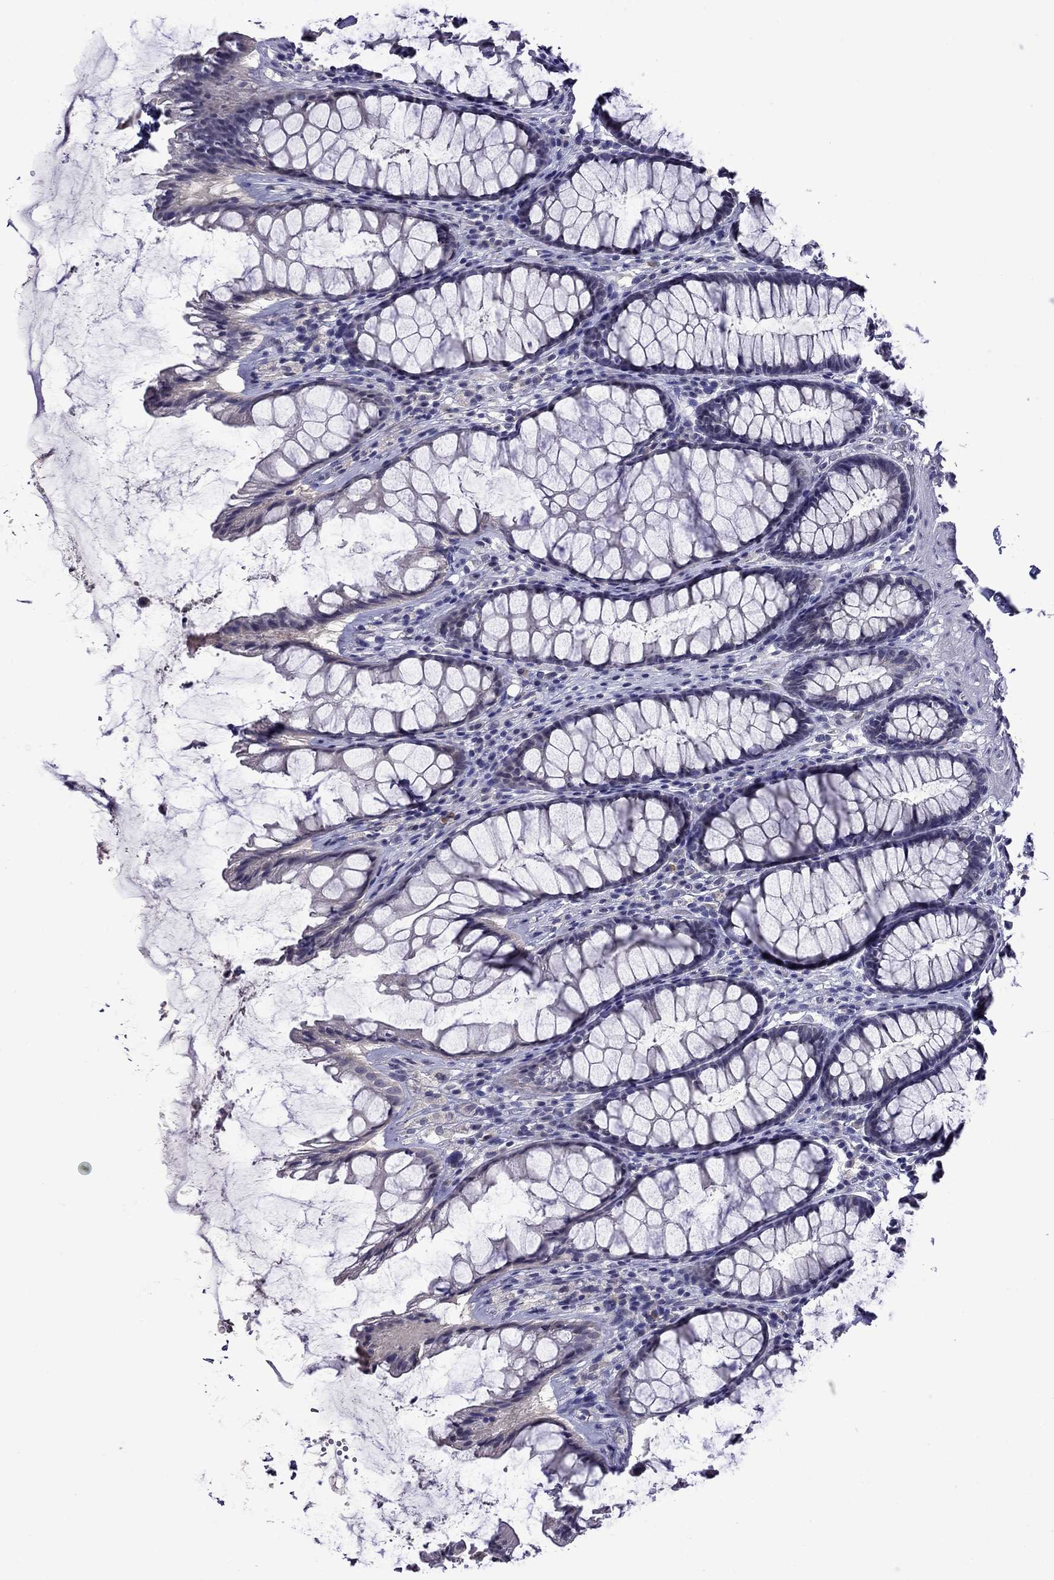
{"staining": {"intensity": "negative", "quantity": "none", "location": "none"}, "tissue": "rectum", "cell_type": "Glandular cells", "image_type": "normal", "snomed": [{"axis": "morphology", "description": "Normal tissue, NOS"}, {"axis": "topography", "description": "Rectum"}], "caption": "Immunohistochemical staining of unremarkable rectum reveals no significant expression in glandular cells.", "gene": "STAR", "patient": {"sex": "male", "age": 72}}